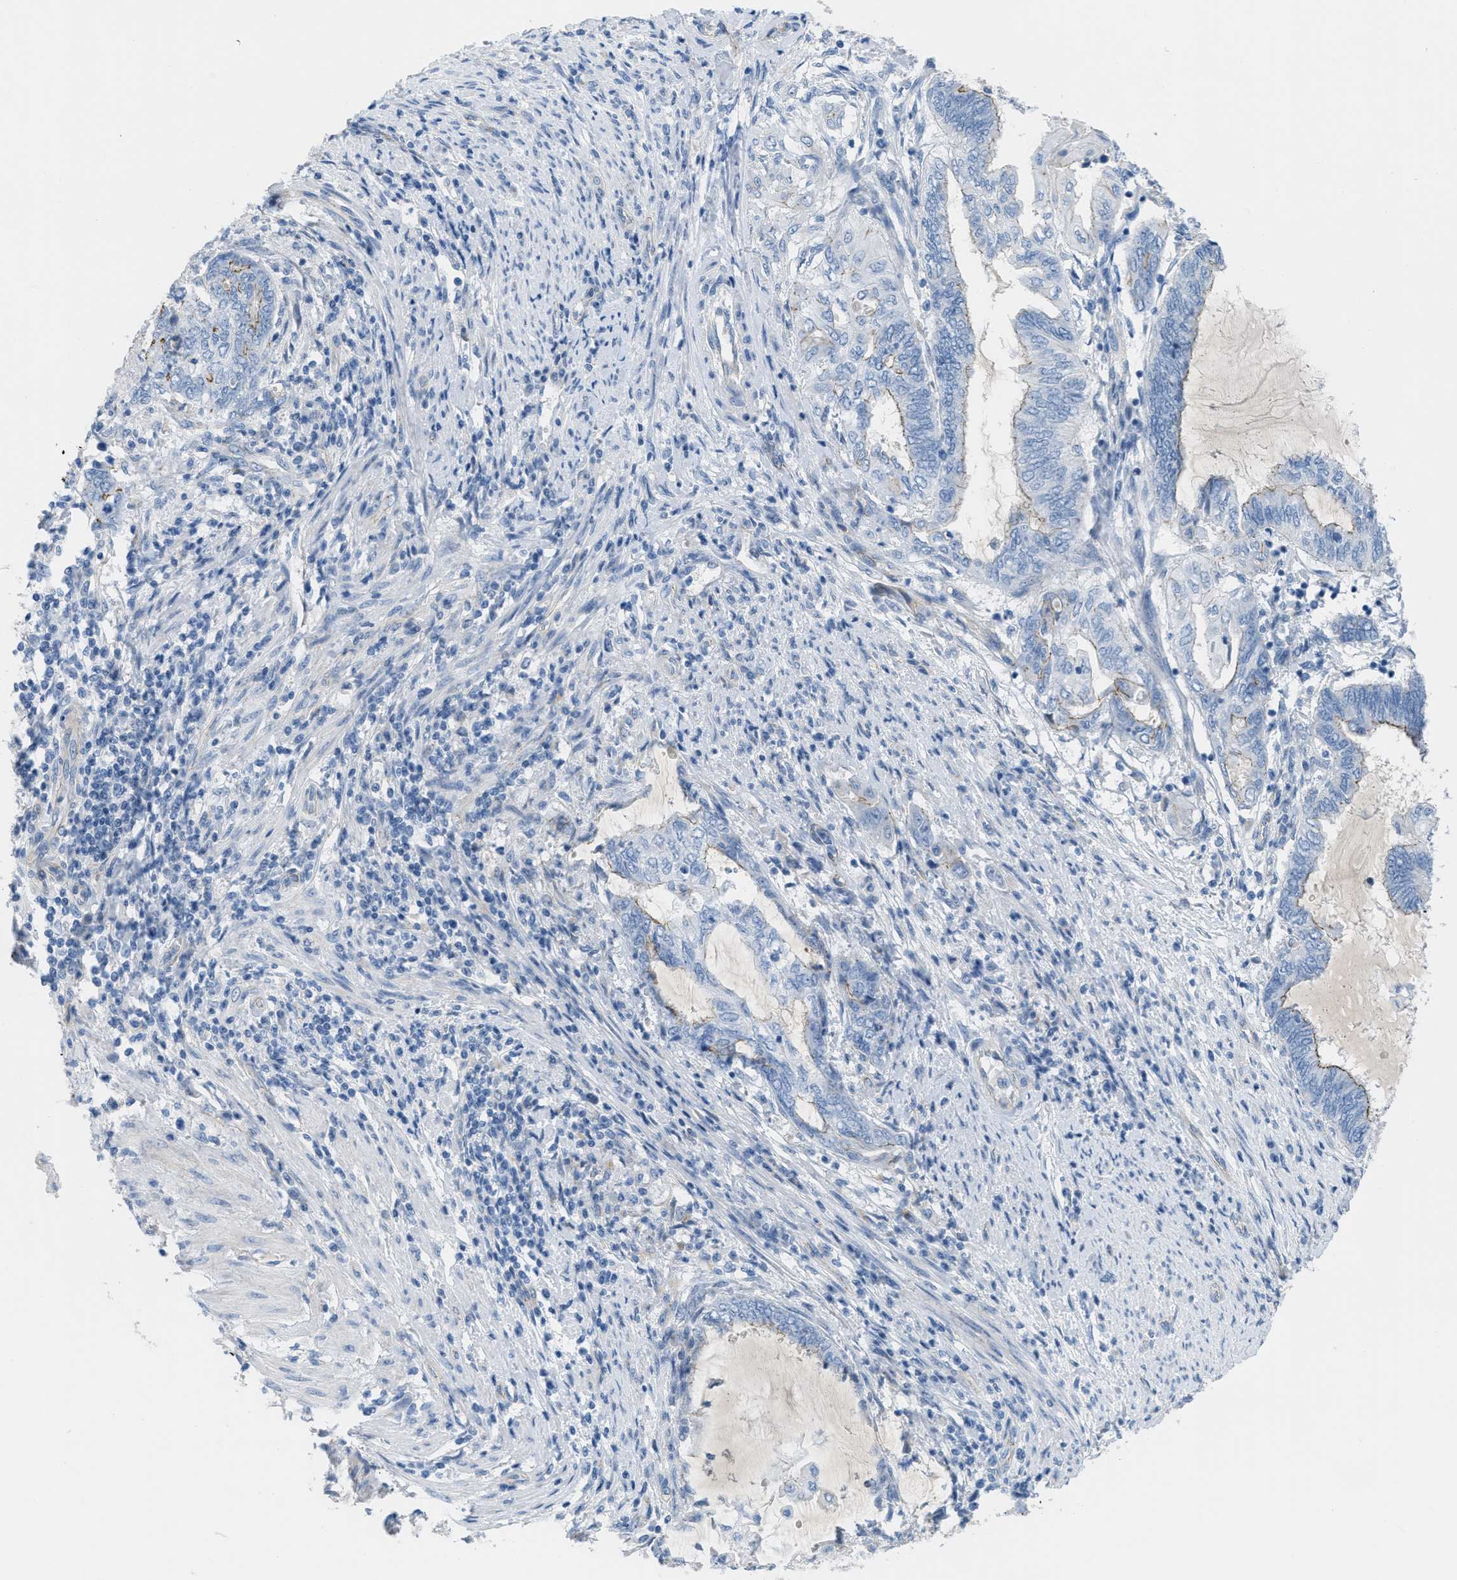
{"staining": {"intensity": "moderate", "quantity": "<25%", "location": "cytoplasmic/membranous"}, "tissue": "endometrial cancer", "cell_type": "Tumor cells", "image_type": "cancer", "snomed": [{"axis": "morphology", "description": "Adenocarcinoma, NOS"}, {"axis": "topography", "description": "Uterus"}, {"axis": "topography", "description": "Endometrium"}], "caption": "Tumor cells reveal low levels of moderate cytoplasmic/membranous expression in about <25% of cells in human endometrial adenocarcinoma.", "gene": "CRB3", "patient": {"sex": "female", "age": 70}}